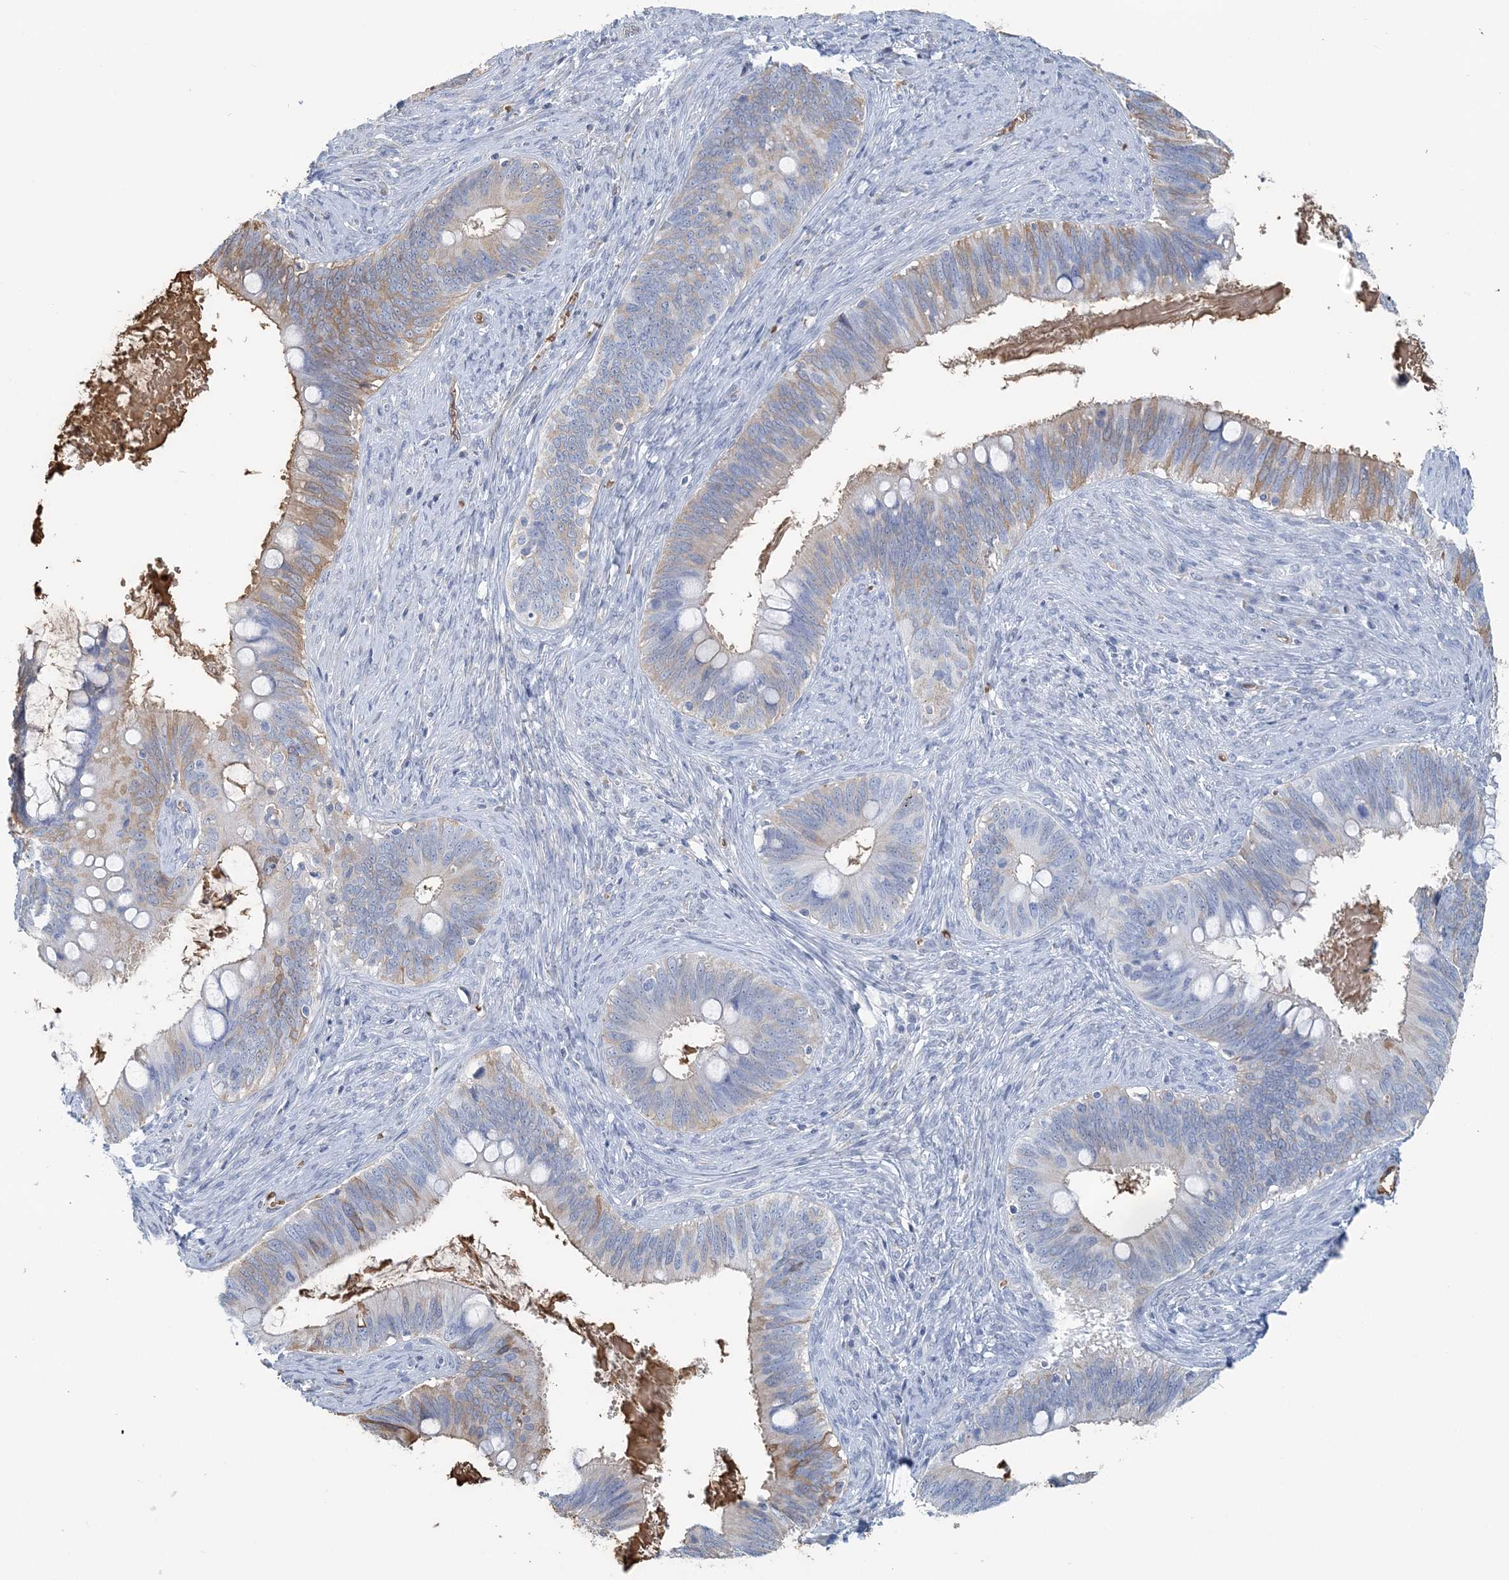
{"staining": {"intensity": "moderate", "quantity": "<25%", "location": "cytoplasmic/membranous"}, "tissue": "cervical cancer", "cell_type": "Tumor cells", "image_type": "cancer", "snomed": [{"axis": "morphology", "description": "Adenocarcinoma, NOS"}, {"axis": "topography", "description": "Cervix"}], "caption": "Immunohistochemical staining of adenocarcinoma (cervical) demonstrates moderate cytoplasmic/membranous protein staining in about <25% of tumor cells. Immunohistochemistry (ihc) stains the protein in brown and the nuclei are stained blue.", "gene": "HBD", "patient": {"sex": "female", "age": 42}}